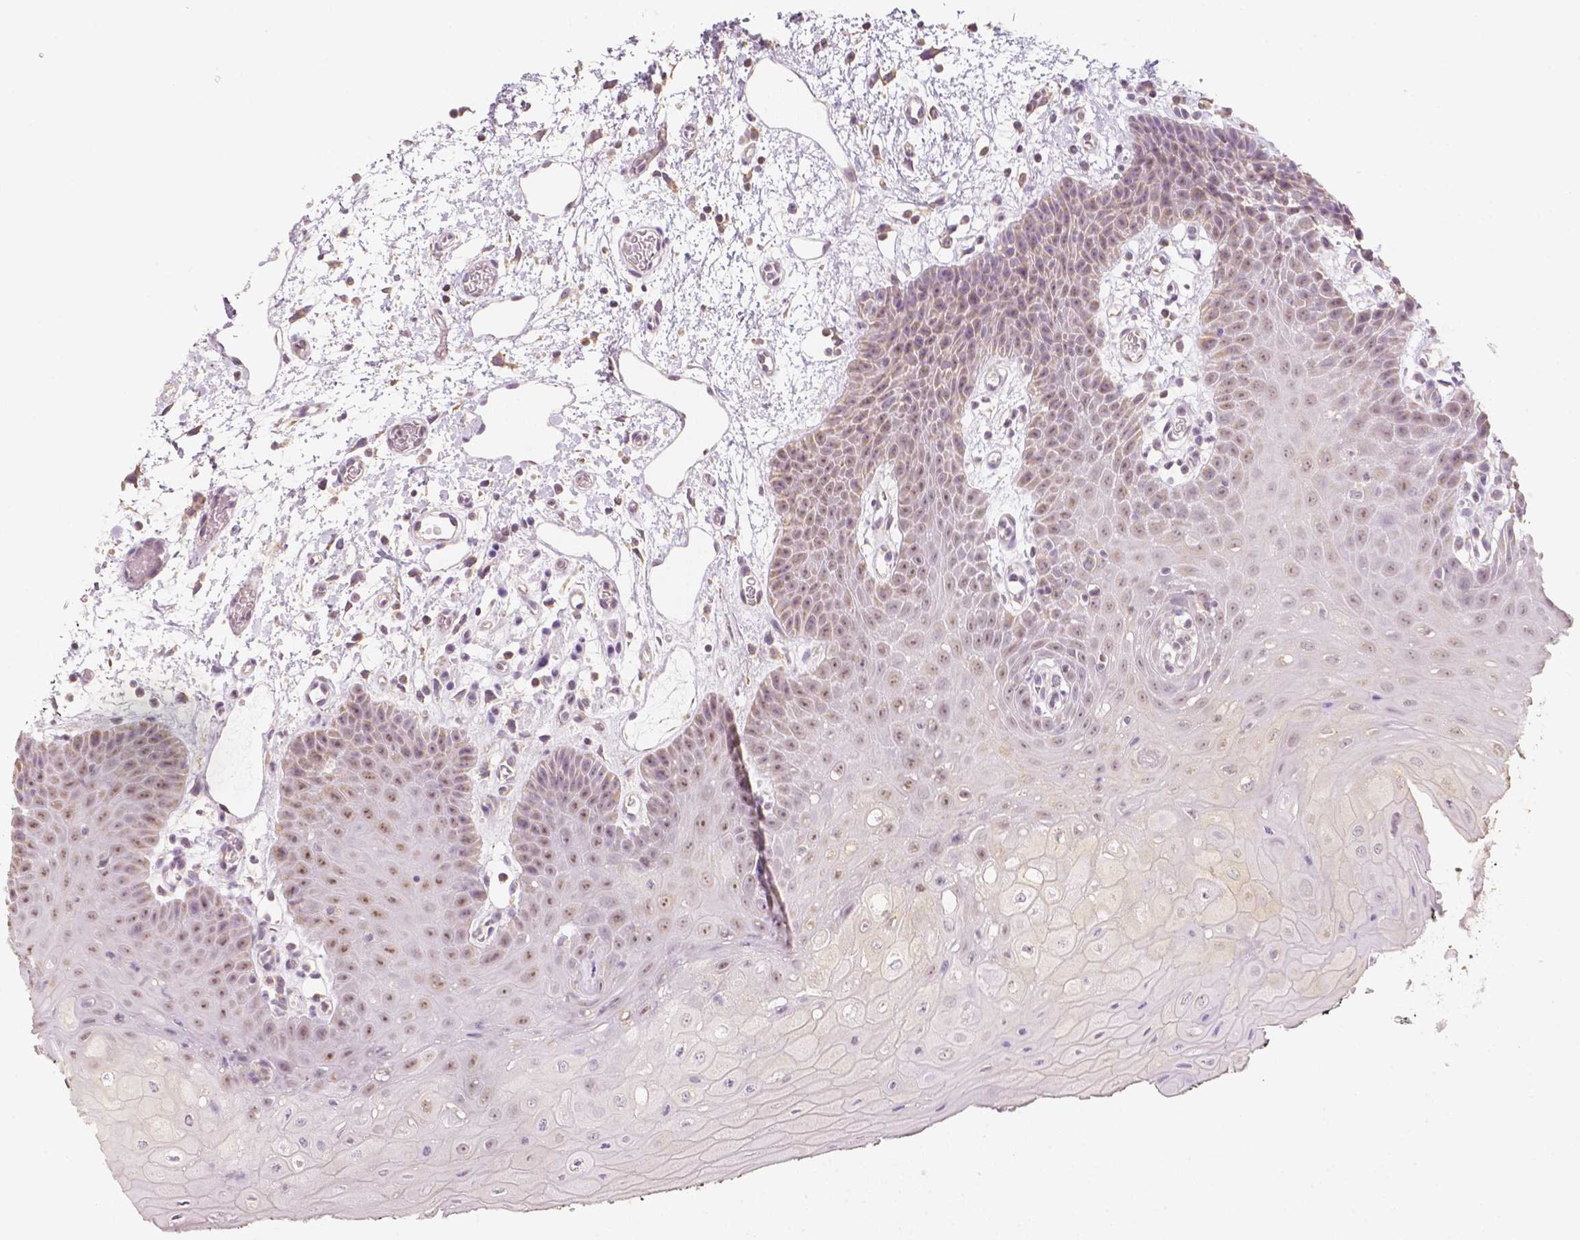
{"staining": {"intensity": "moderate", "quantity": "25%-75%", "location": "nuclear"}, "tissue": "oral mucosa", "cell_type": "Squamous epithelial cells", "image_type": "normal", "snomed": [{"axis": "morphology", "description": "Normal tissue, NOS"}, {"axis": "topography", "description": "Oral tissue"}, {"axis": "topography", "description": "Tounge, NOS"}], "caption": "Protein staining of unremarkable oral mucosa displays moderate nuclear staining in approximately 25%-75% of squamous epithelial cells. (DAB = brown stain, brightfield microscopy at high magnification).", "gene": "NVL", "patient": {"sex": "female", "age": 59}}